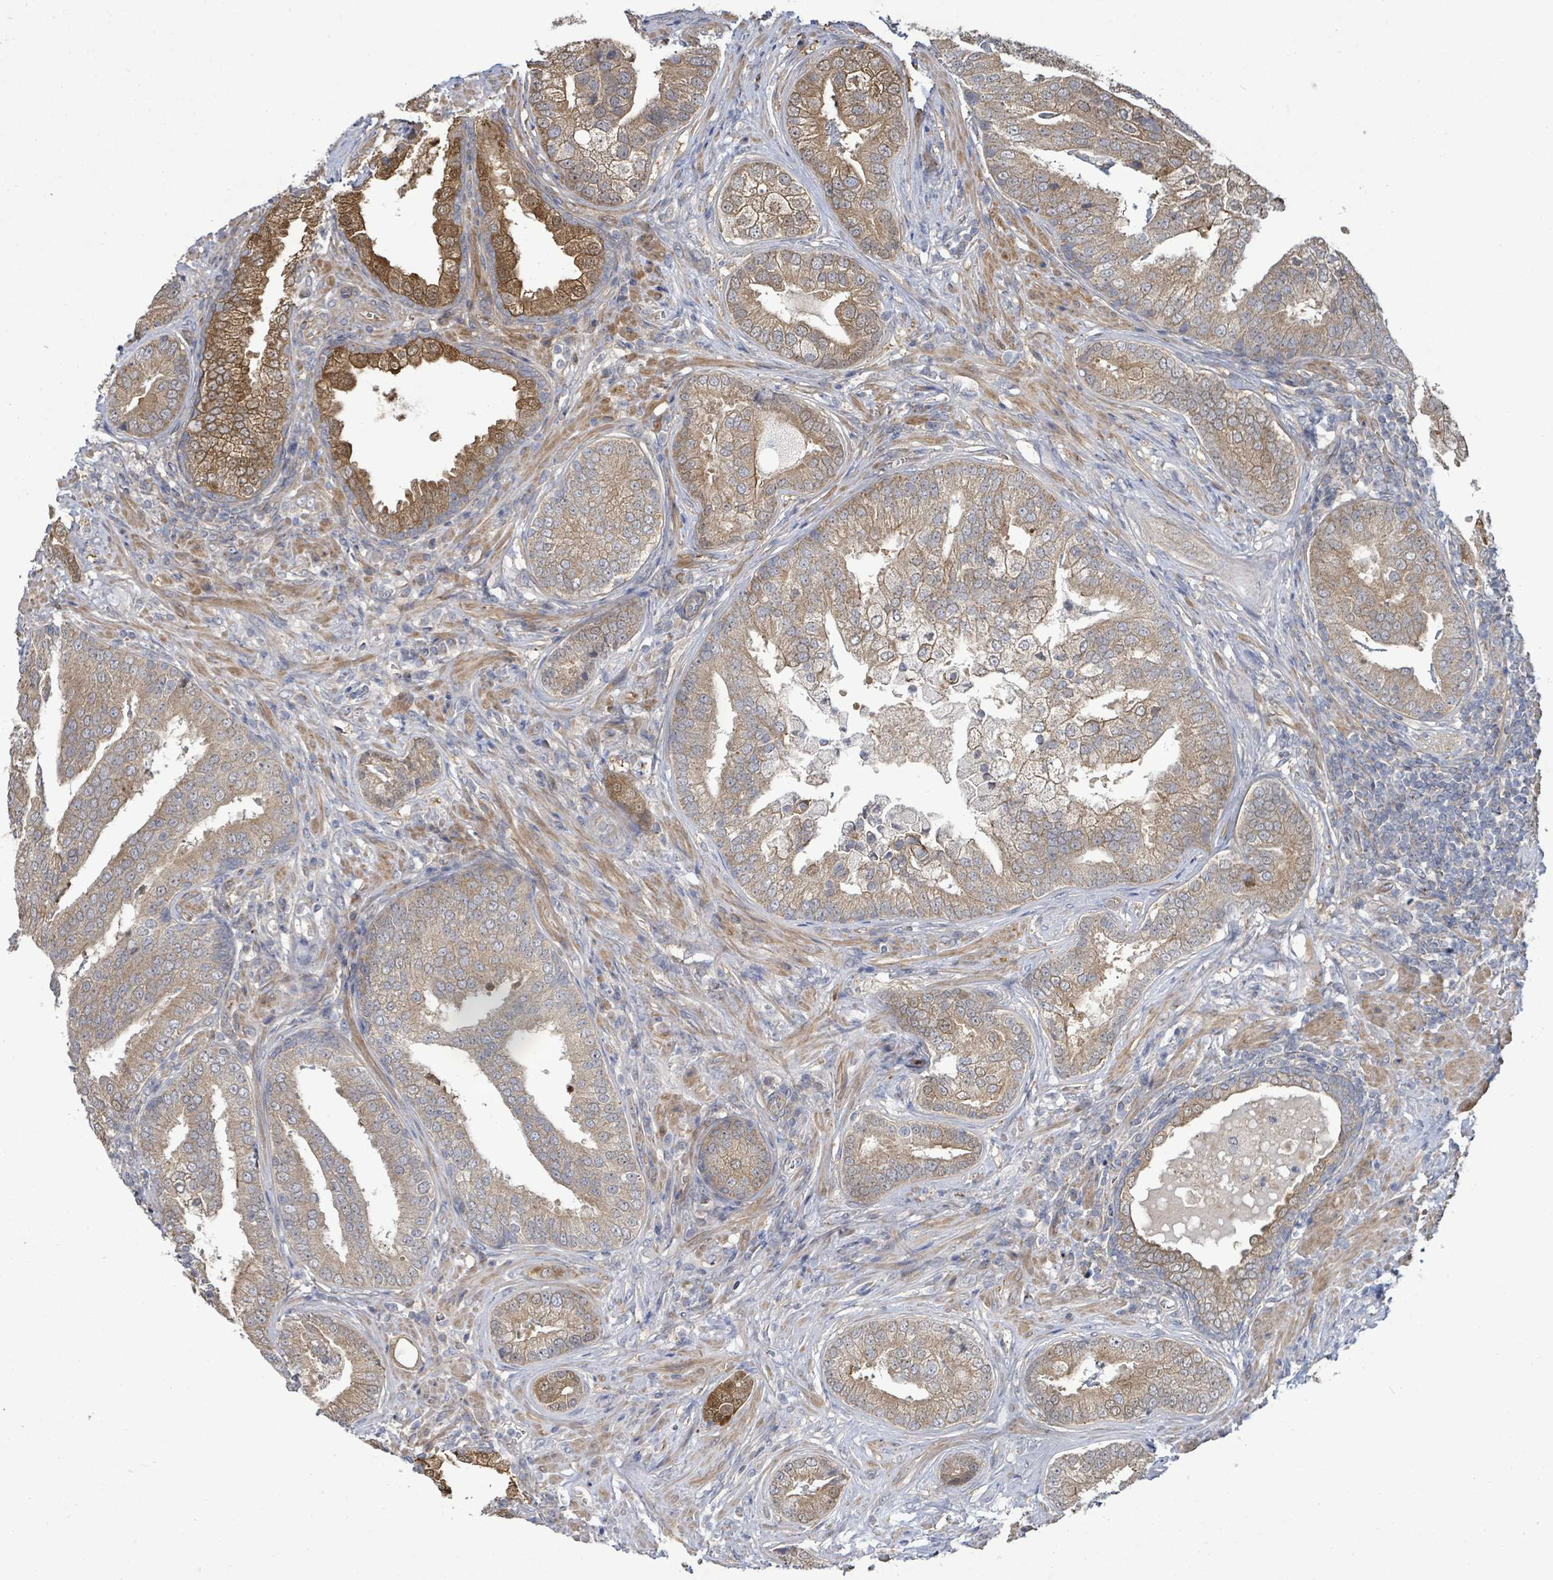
{"staining": {"intensity": "moderate", "quantity": "25%-75%", "location": "cytoplasmic/membranous"}, "tissue": "prostate cancer", "cell_type": "Tumor cells", "image_type": "cancer", "snomed": [{"axis": "morphology", "description": "Adenocarcinoma, High grade"}, {"axis": "topography", "description": "Prostate"}], "caption": "A histopathology image of human high-grade adenocarcinoma (prostate) stained for a protein exhibits moderate cytoplasmic/membranous brown staining in tumor cells. (brown staining indicates protein expression, while blue staining denotes nuclei).", "gene": "KBTBD11", "patient": {"sex": "male", "age": 55}}